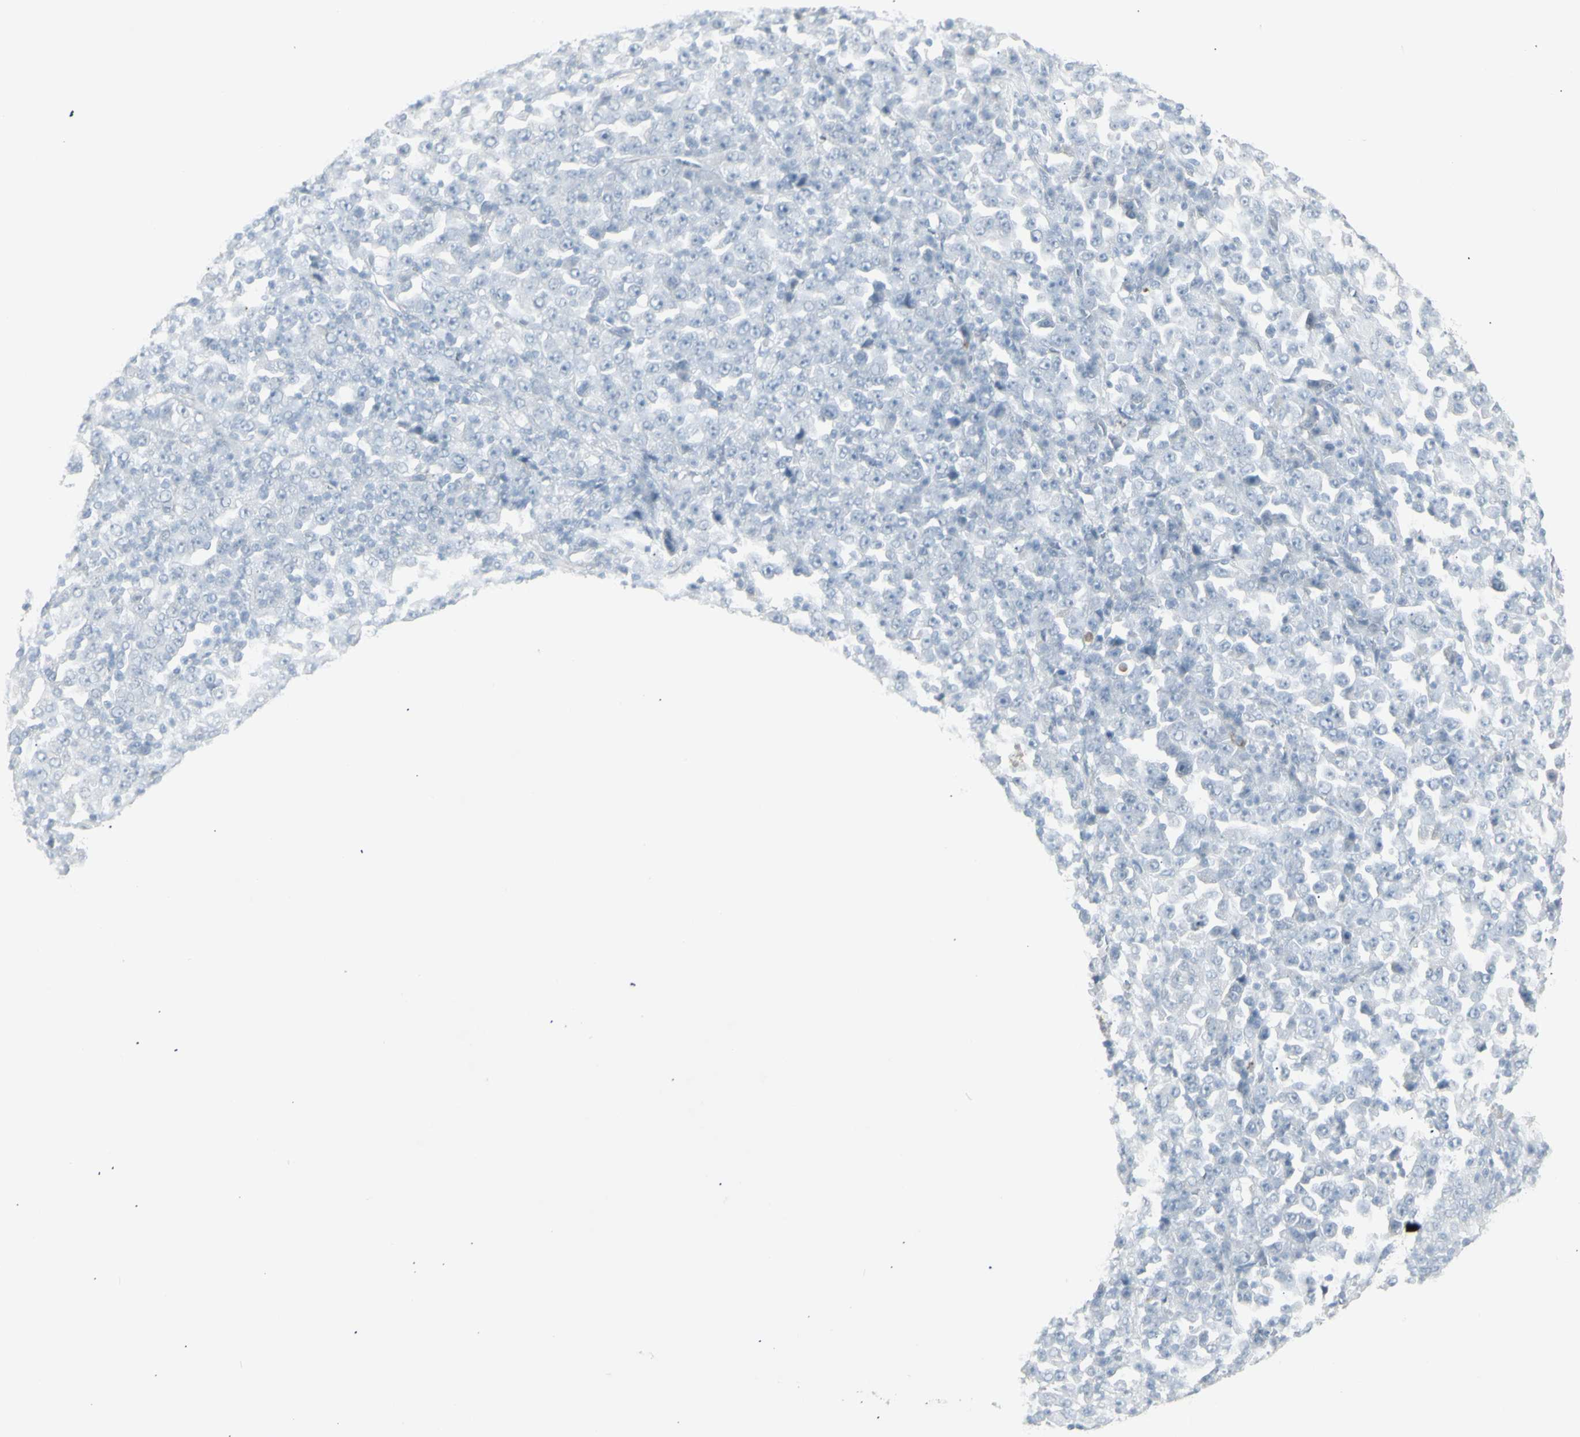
{"staining": {"intensity": "weak", "quantity": "<25%", "location": "cytoplasmic/membranous"}, "tissue": "stomach cancer", "cell_type": "Tumor cells", "image_type": "cancer", "snomed": [{"axis": "morphology", "description": "Normal tissue, NOS"}, {"axis": "morphology", "description": "Adenocarcinoma, NOS"}, {"axis": "topography", "description": "Stomach, upper"}, {"axis": "topography", "description": "Stomach"}], "caption": "Tumor cells are negative for brown protein staining in stomach cancer (adenocarcinoma). (Brightfield microscopy of DAB (3,3'-diaminobenzidine) IHC at high magnification).", "gene": "YBX2", "patient": {"sex": "male", "age": 59}}